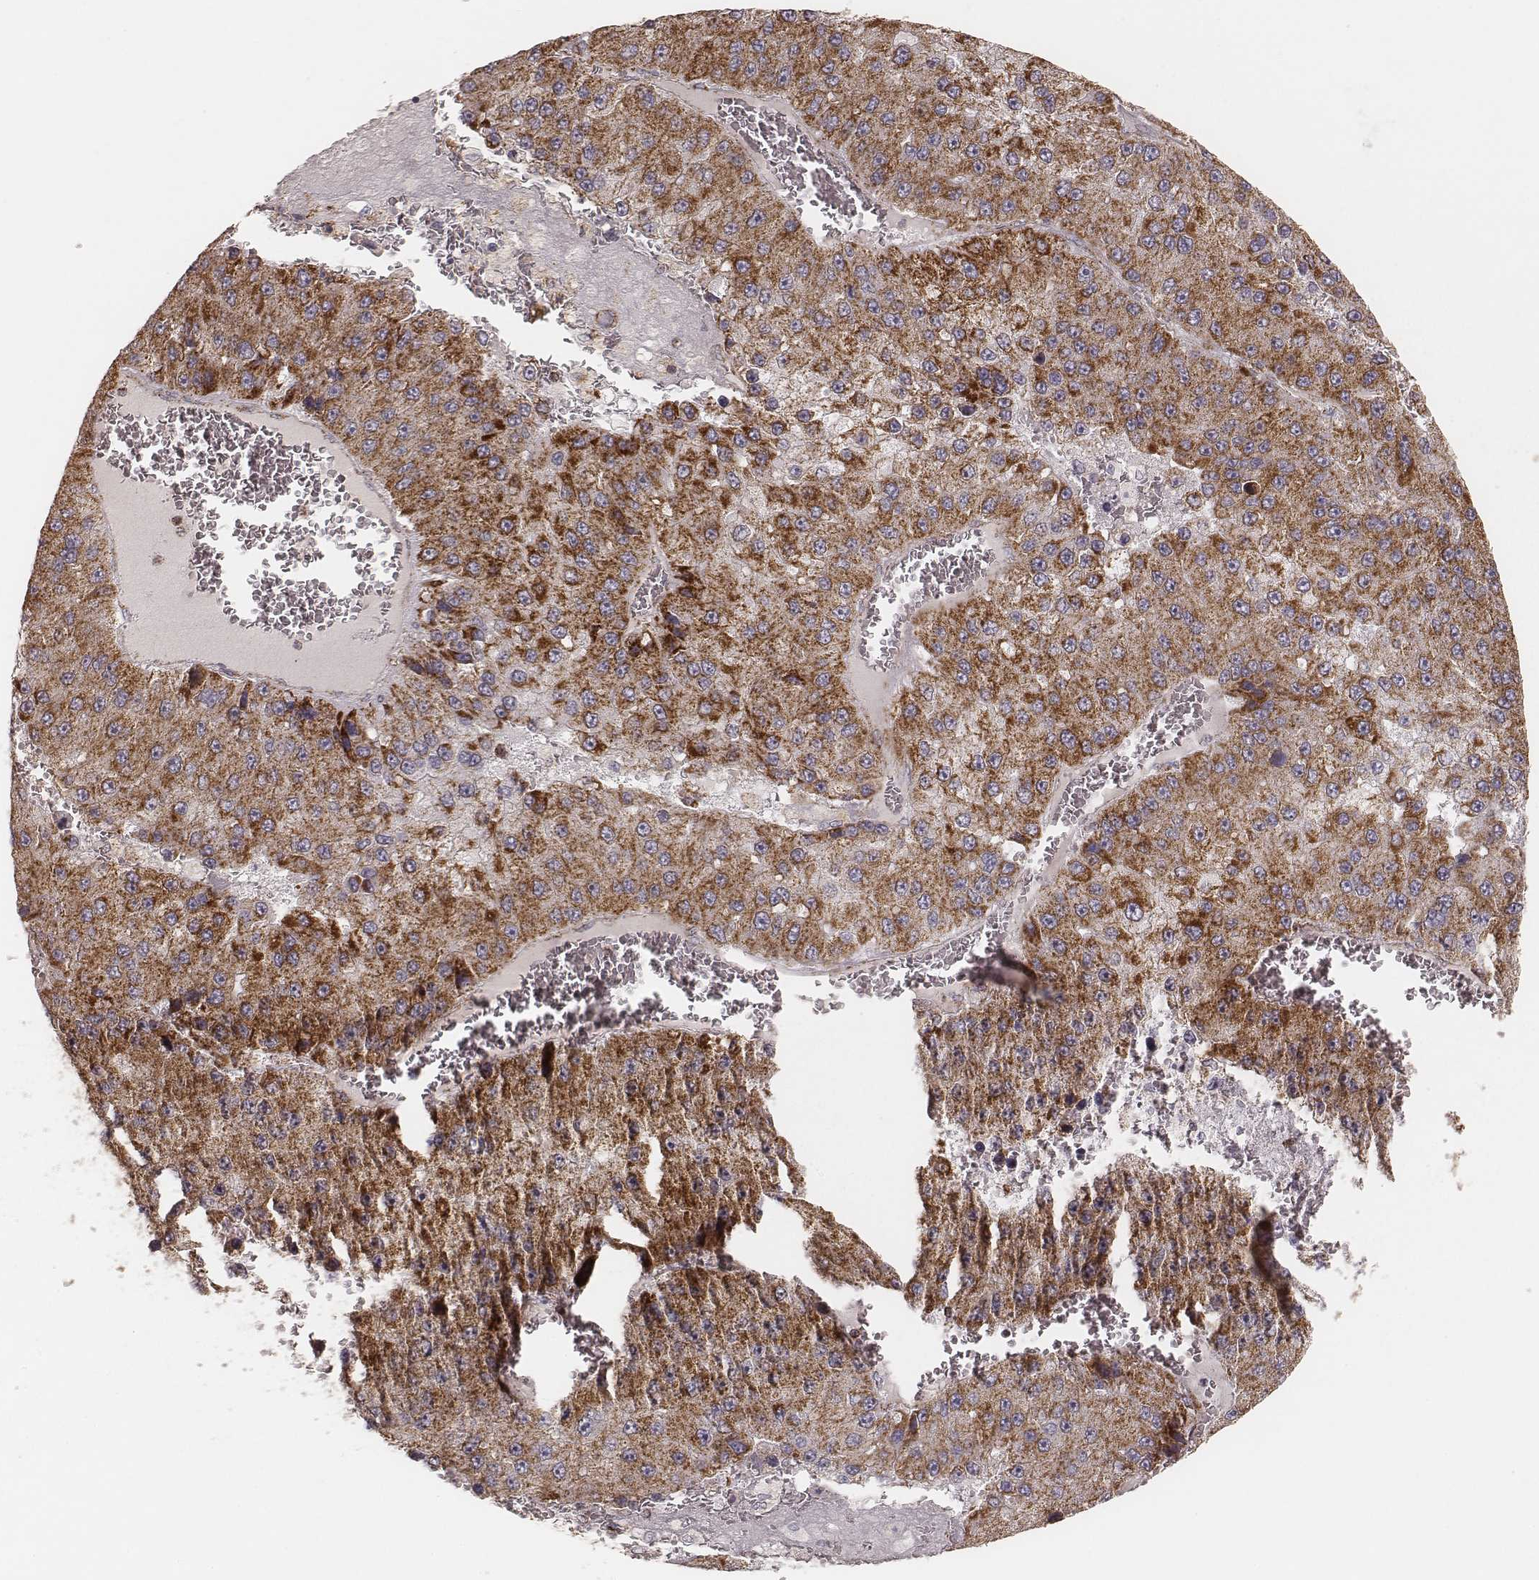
{"staining": {"intensity": "strong", "quantity": ">75%", "location": "cytoplasmic/membranous"}, "tissue": "liver cancer", "cell_type": "Tumor cells", "image_type": "cancer", "snomed": [{"axis": "morphology", "description": "Carcinoma, Hepatocellular, NOS"}, {"axis": "topography", "description": "Liver"}], "caption": "A micrograph of hepatocellular carcinoma (liver) stained for a protein reveals strong cytoplasmic/membranous brown staining in tumor cells.", "gene": "CS", "patient": {"sex": "female", "age": 73}}